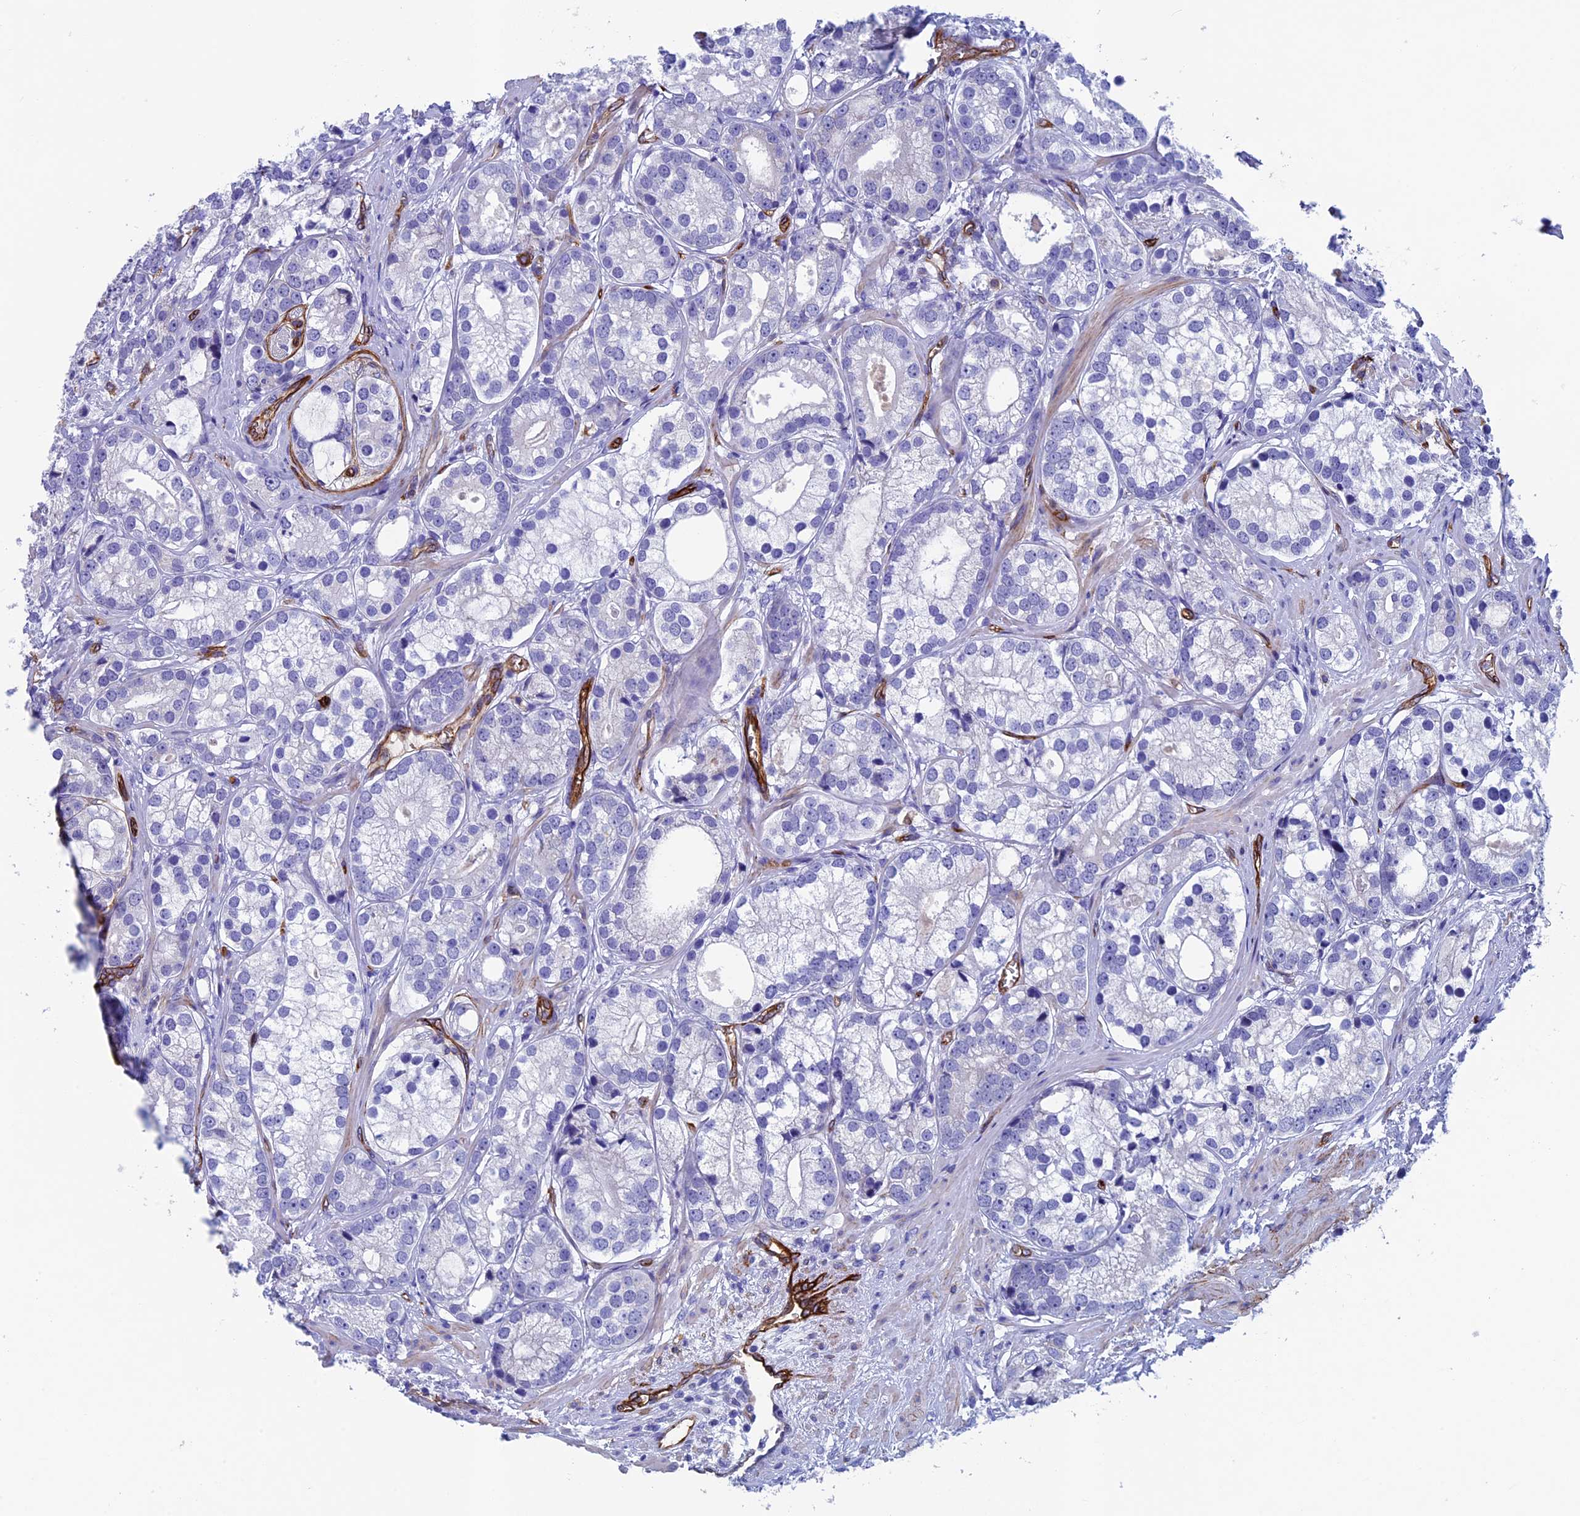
{"staining": {"intensity": "negative", "quantity": "none", "location": "none"}, "tissue": "prostate cancer", "cell_type": "Tumor cells", "image_type": "cancer", "snomed": [{"axis": "morphology", "description": "Adenocarcinoma, High grade"}, {"axis": "topography", "description": "Prostate"}], "caption": "This is an immunohistochemistry photomicrograph of high-grade adenocarcinoma (prostate). There is no staining in tumor cells.", "gene": "INSYN1", "patient": {"sex": "male", "age": 75}}